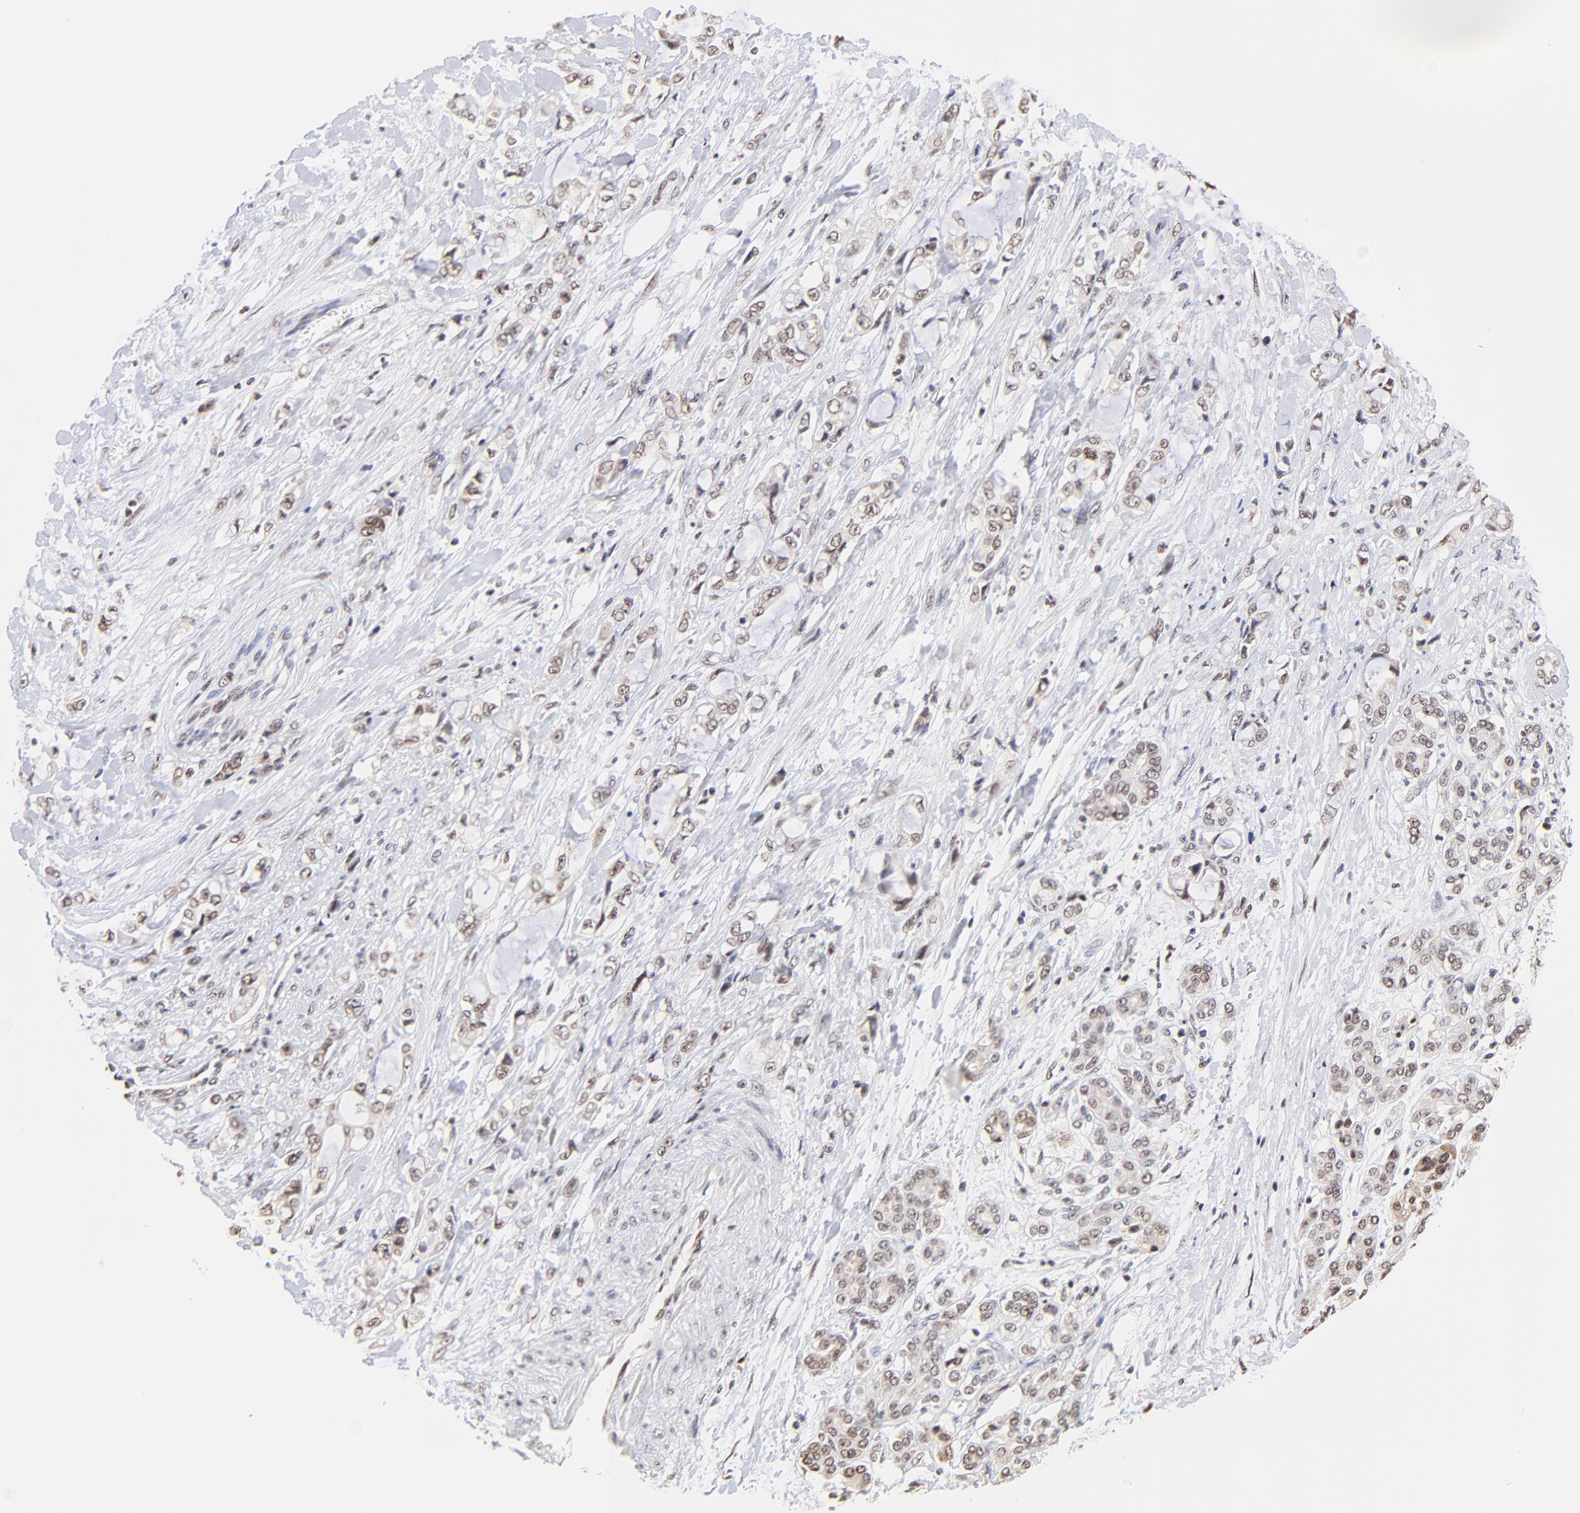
{"staining": {"intensity": "weak", "quantity": ">75%", "location": "nuclear"}, "tissue": "pancreatic cancer", "cell_type": "Tumor cells", "image_type": "cancer", "snomed": [{"axis": "morphology", "description": "Adenocarcinoma, NOS"}, {"axis": "topography", "description": "Pancreas"}], "caption": "Pancreatic cancer stained with a protein marker displays weak staining in tumor cells.", "gene": "ZNF670", "patient": {"sex": "female", "age": 70}}